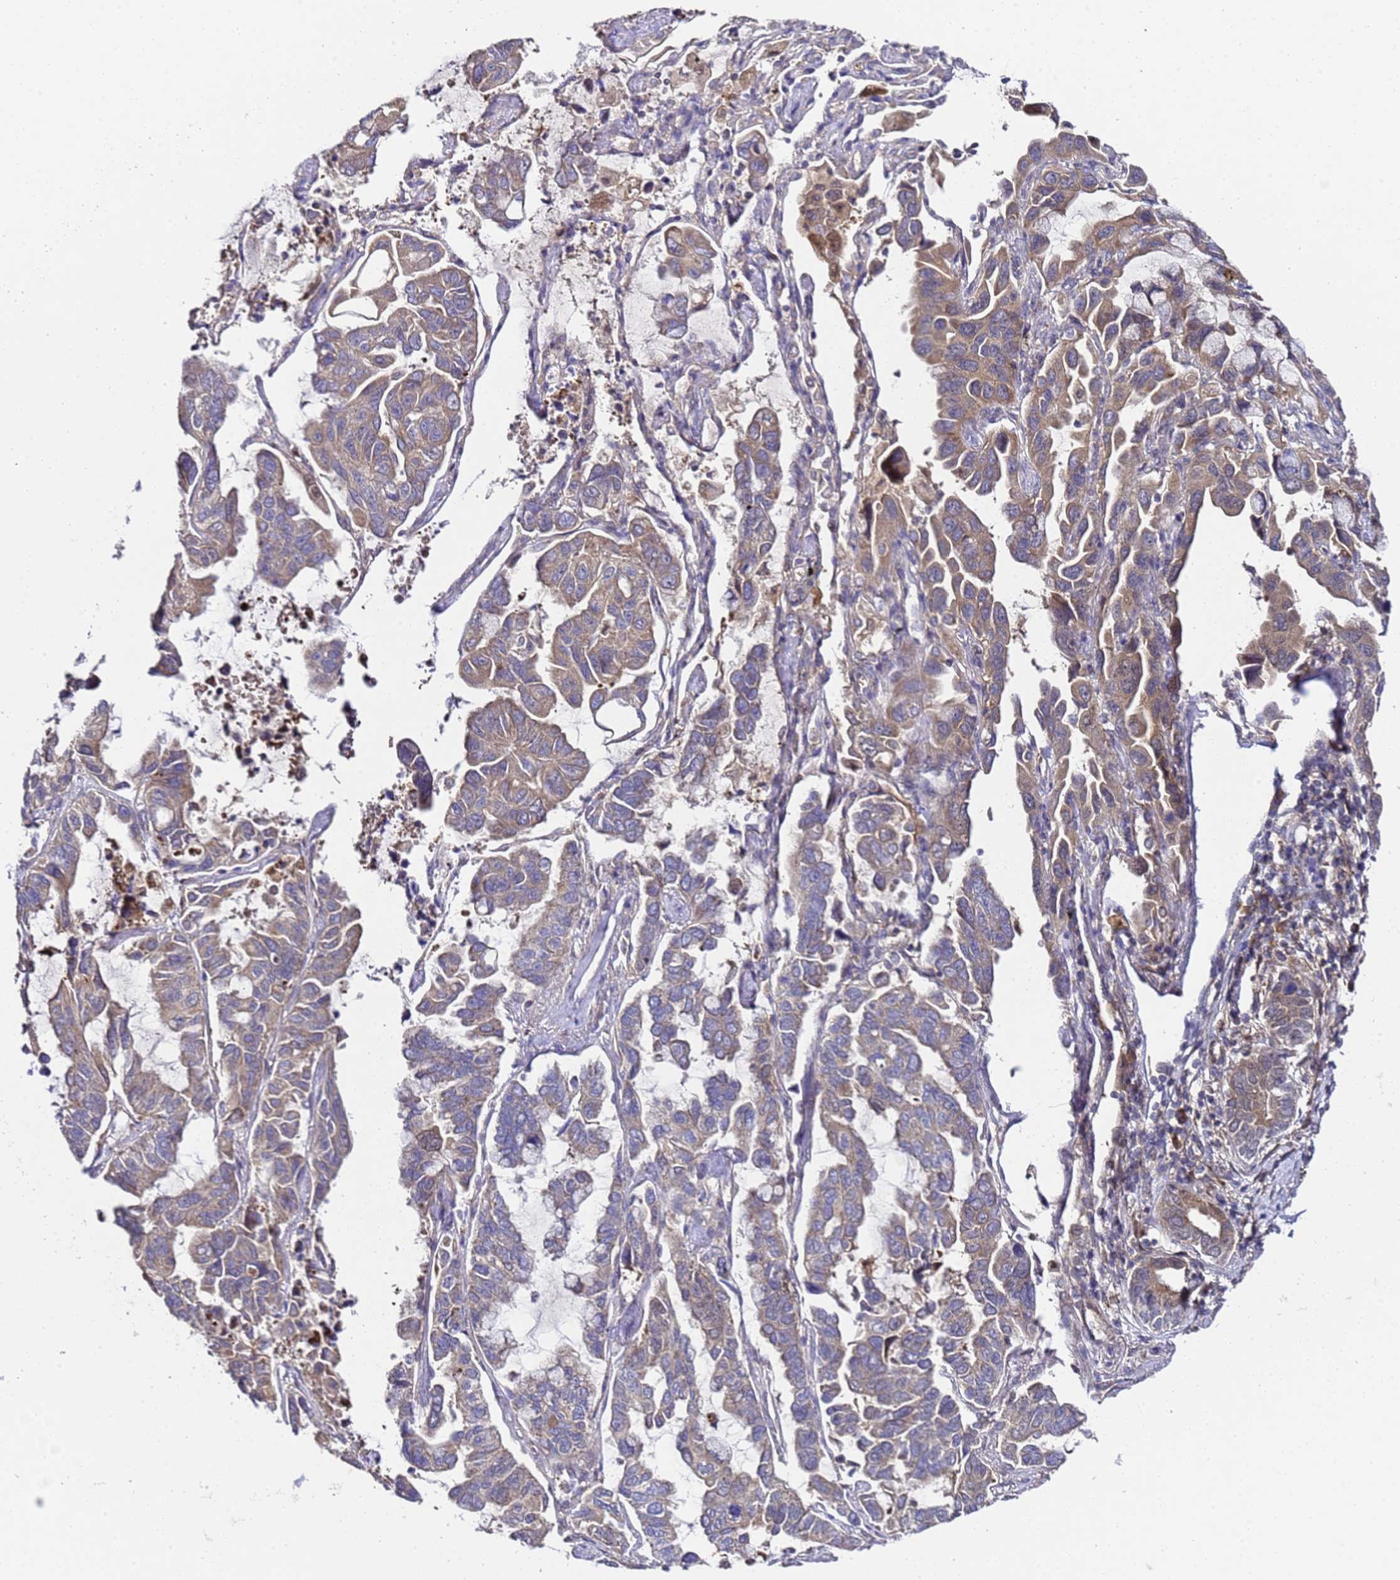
{"staining": {"intensity": "weak", "quantity": ">75%", "location": "cytoplasmic/membranous"}, "tissue": "lung cancer", "cell_type": "Tumor cells", "image_type": "cancer", "snomed": [{"axis": "morphology", "description": "Adenocarcinoma, NOS"}, {"axis": "topography", "description": "Lung"}], "caption": "Adenocarcinoma (lung) tissue exhibits weak cytoplasmic/membranous expression in approximately >75% of tumor cells, visualized by immunohistochemistry. (DAB (3,3'-diaminobenzidine) = brown stain, brightfield microscopy at high magnification).", "gene": "ALG3", "patient": {"sex": "male", "age": 64}}